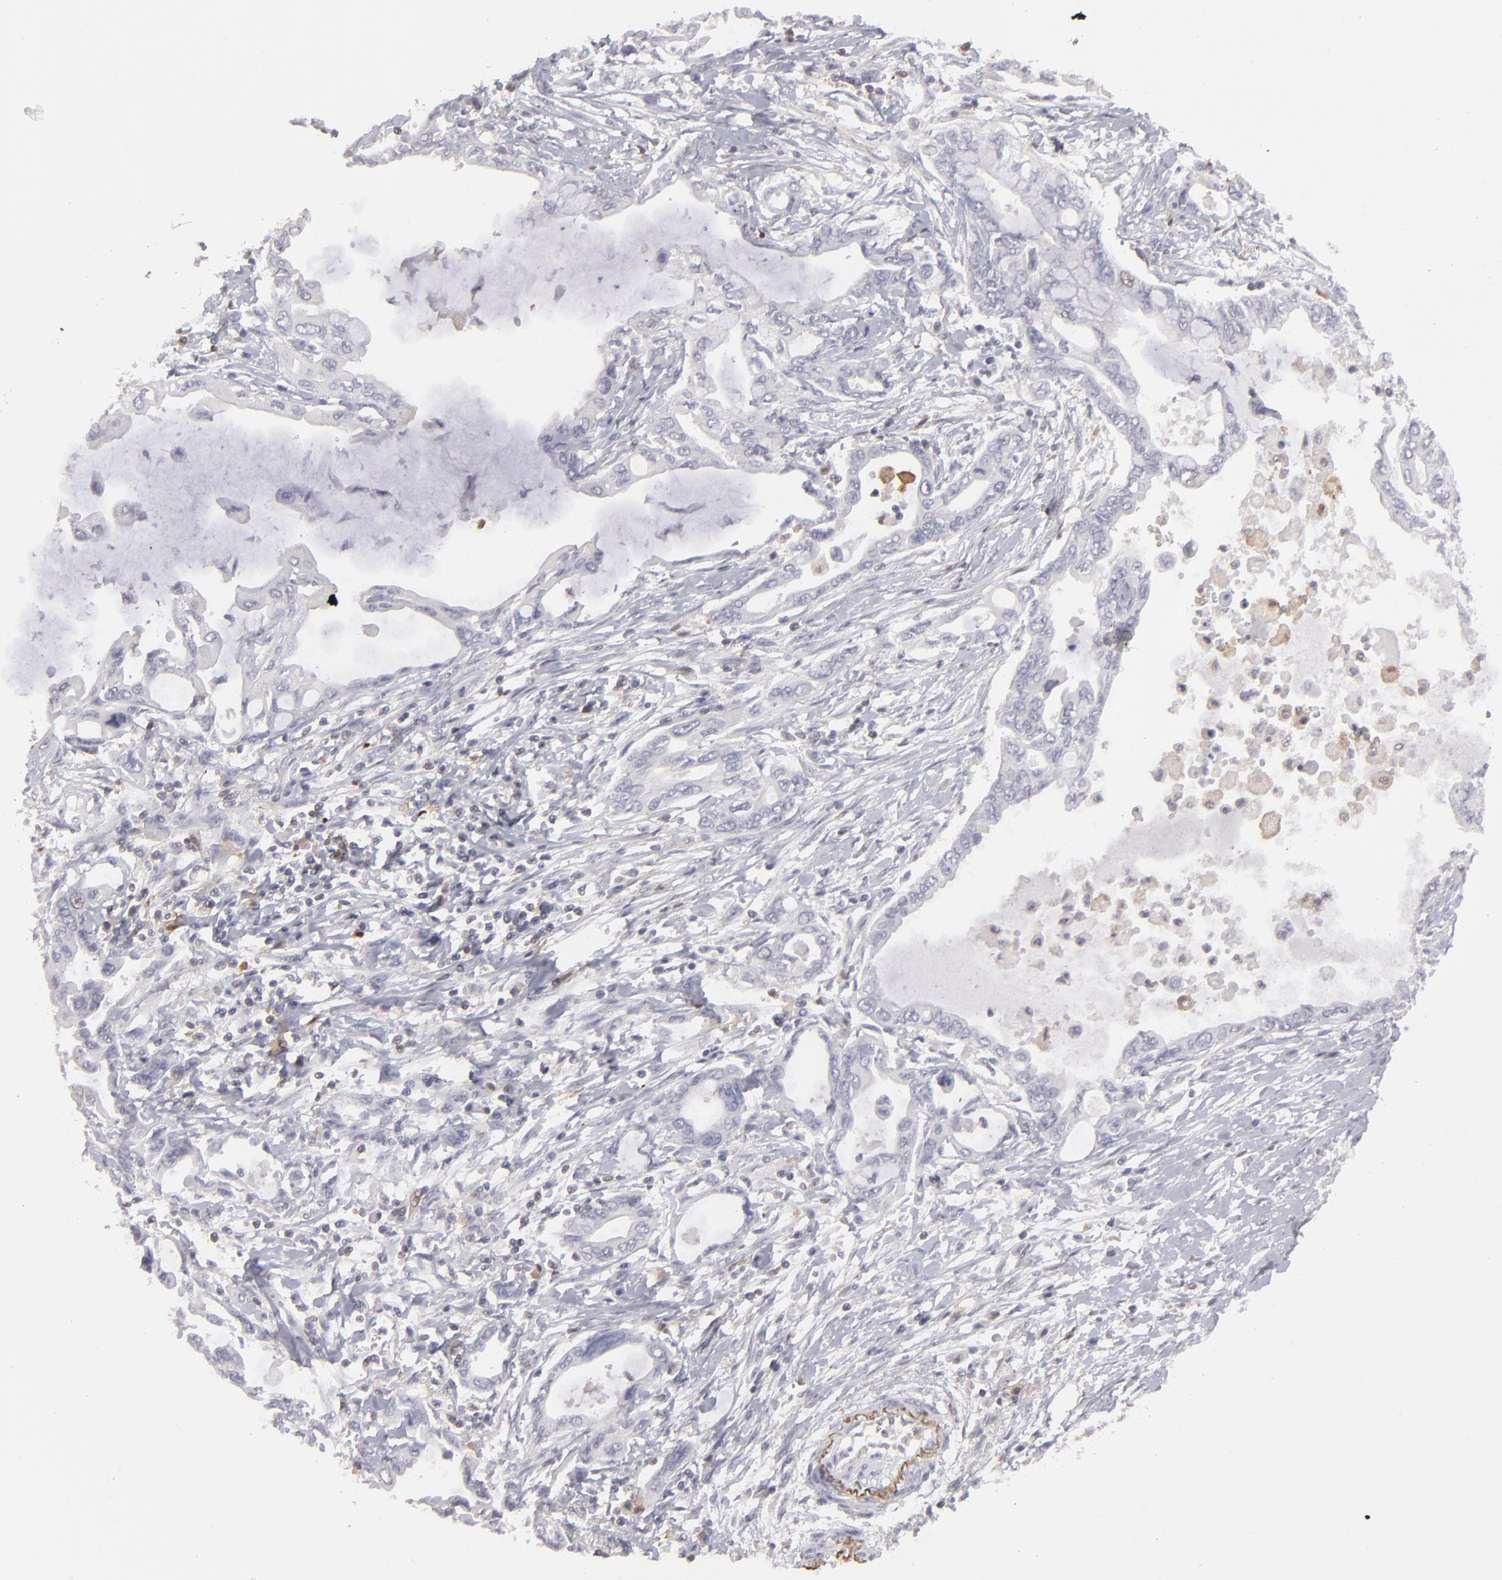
{"staining": {"intensity": "weak", "quantity": "25%-75%", "location": "cytoplasmic/membranous"}, "tissue": "pancreatic cancer", "cell_type": "Tumor cells", "image_type": "cancer", "snomed": [{"axis": "morphology", "description": "Adenocarcinoma, NOS"}, {"axis": "topography", "description": "Pancreas"}], "caption": "Immunohistochemistry (IHC) of human pancreatic cancer (adenocarcinoma) shows low levels of weak cytoplasmic/membranous staining in approximately 25%-75% of tumor cells.", "gene": "SEMA3G", "patient": {"sex": "female", "age": 57}}